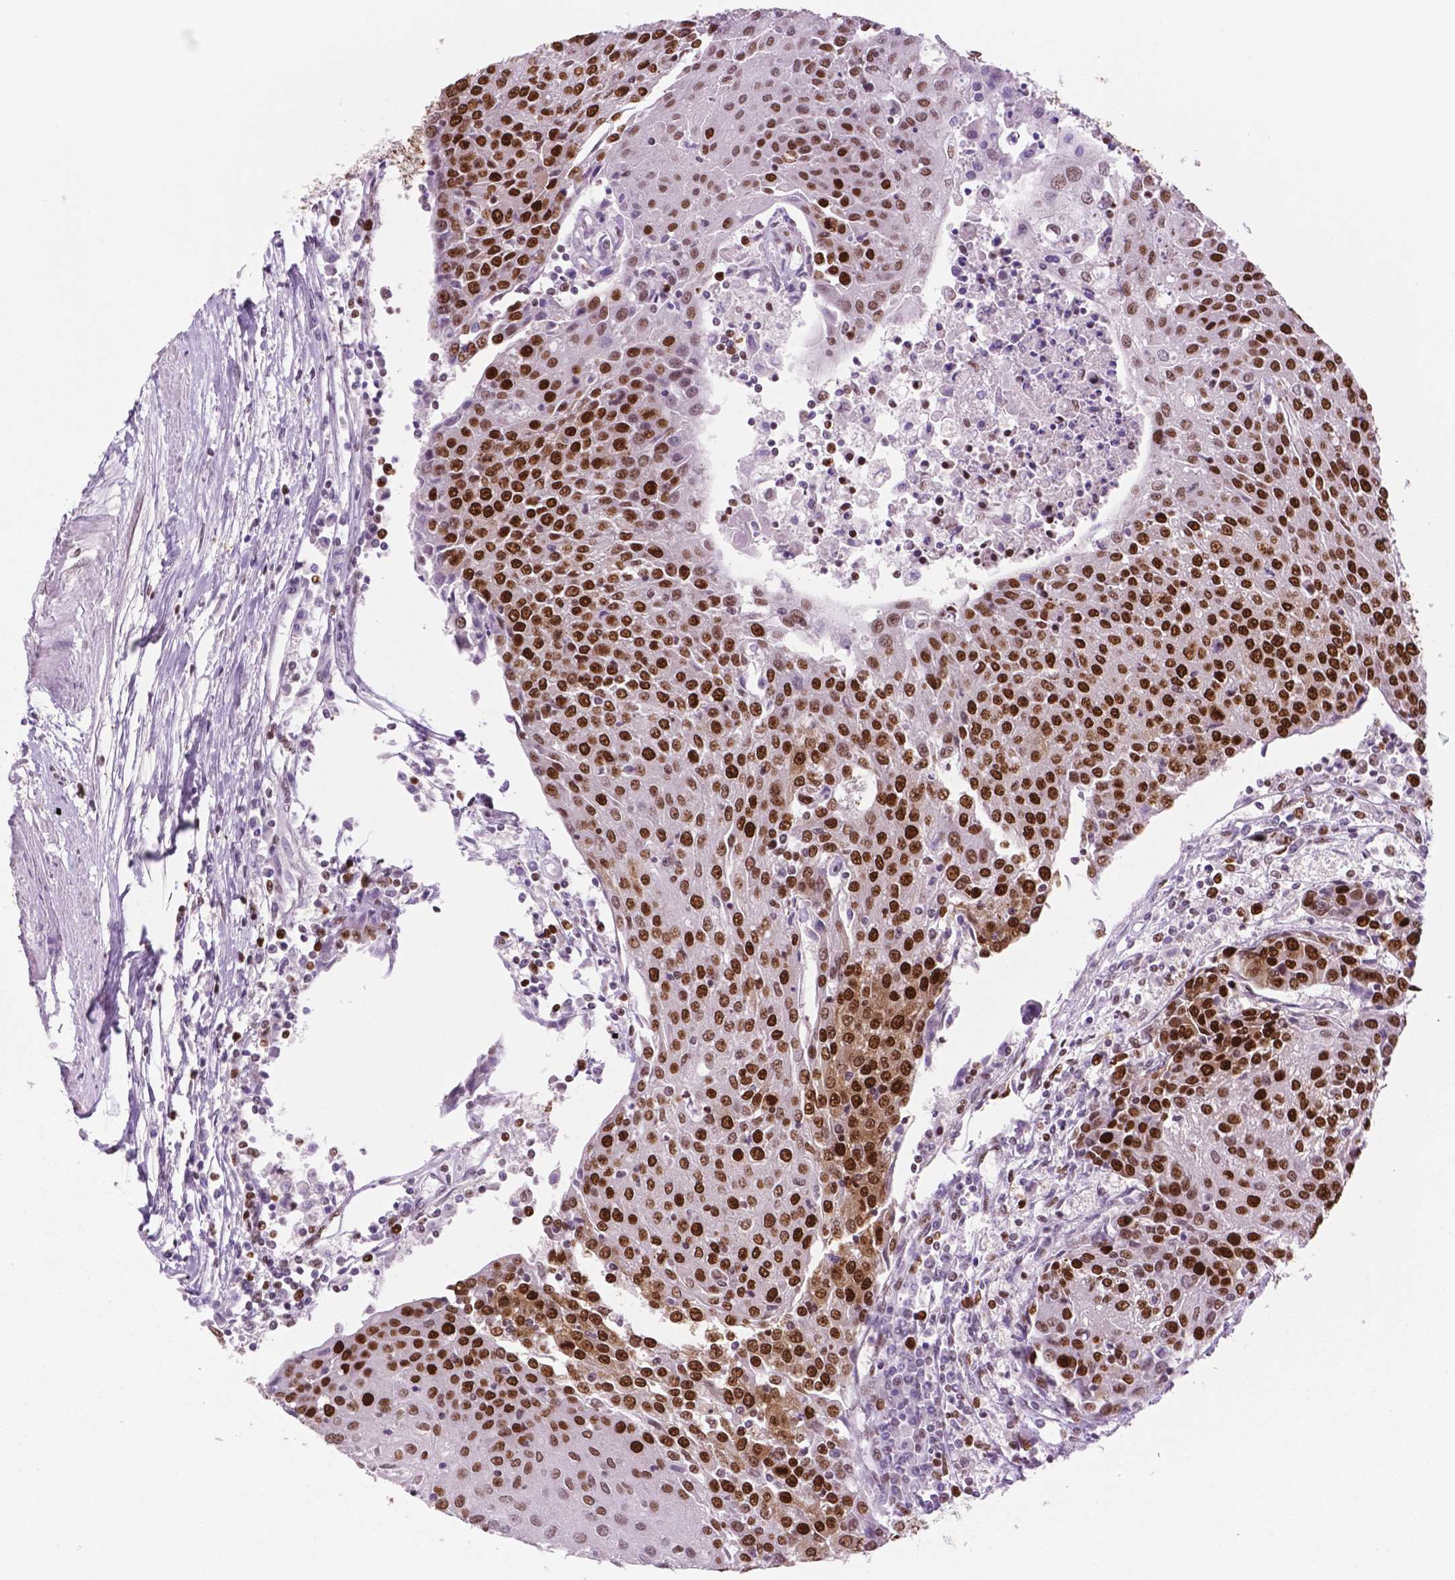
{"staining": {"intensity": "strong", "quantity": ">75%", "location": "nuclear"}, "tissue": "urothelial cancer", "cell_type": "Tumor cells", "image_type": "cancer", "snomed": [{"axis": "morphology", "description": "Urothelial carcinoma, High grade"}, {"axis": "topography", "description": "Urinary bladder"}], "caption": "Urothelial cancer stained for a protein (brown) exhibits strong nuclear positive expression in approximately >75% of tumor cells.", "gene": "MSH6", "patient": {"sex": "female", "age": 85}}